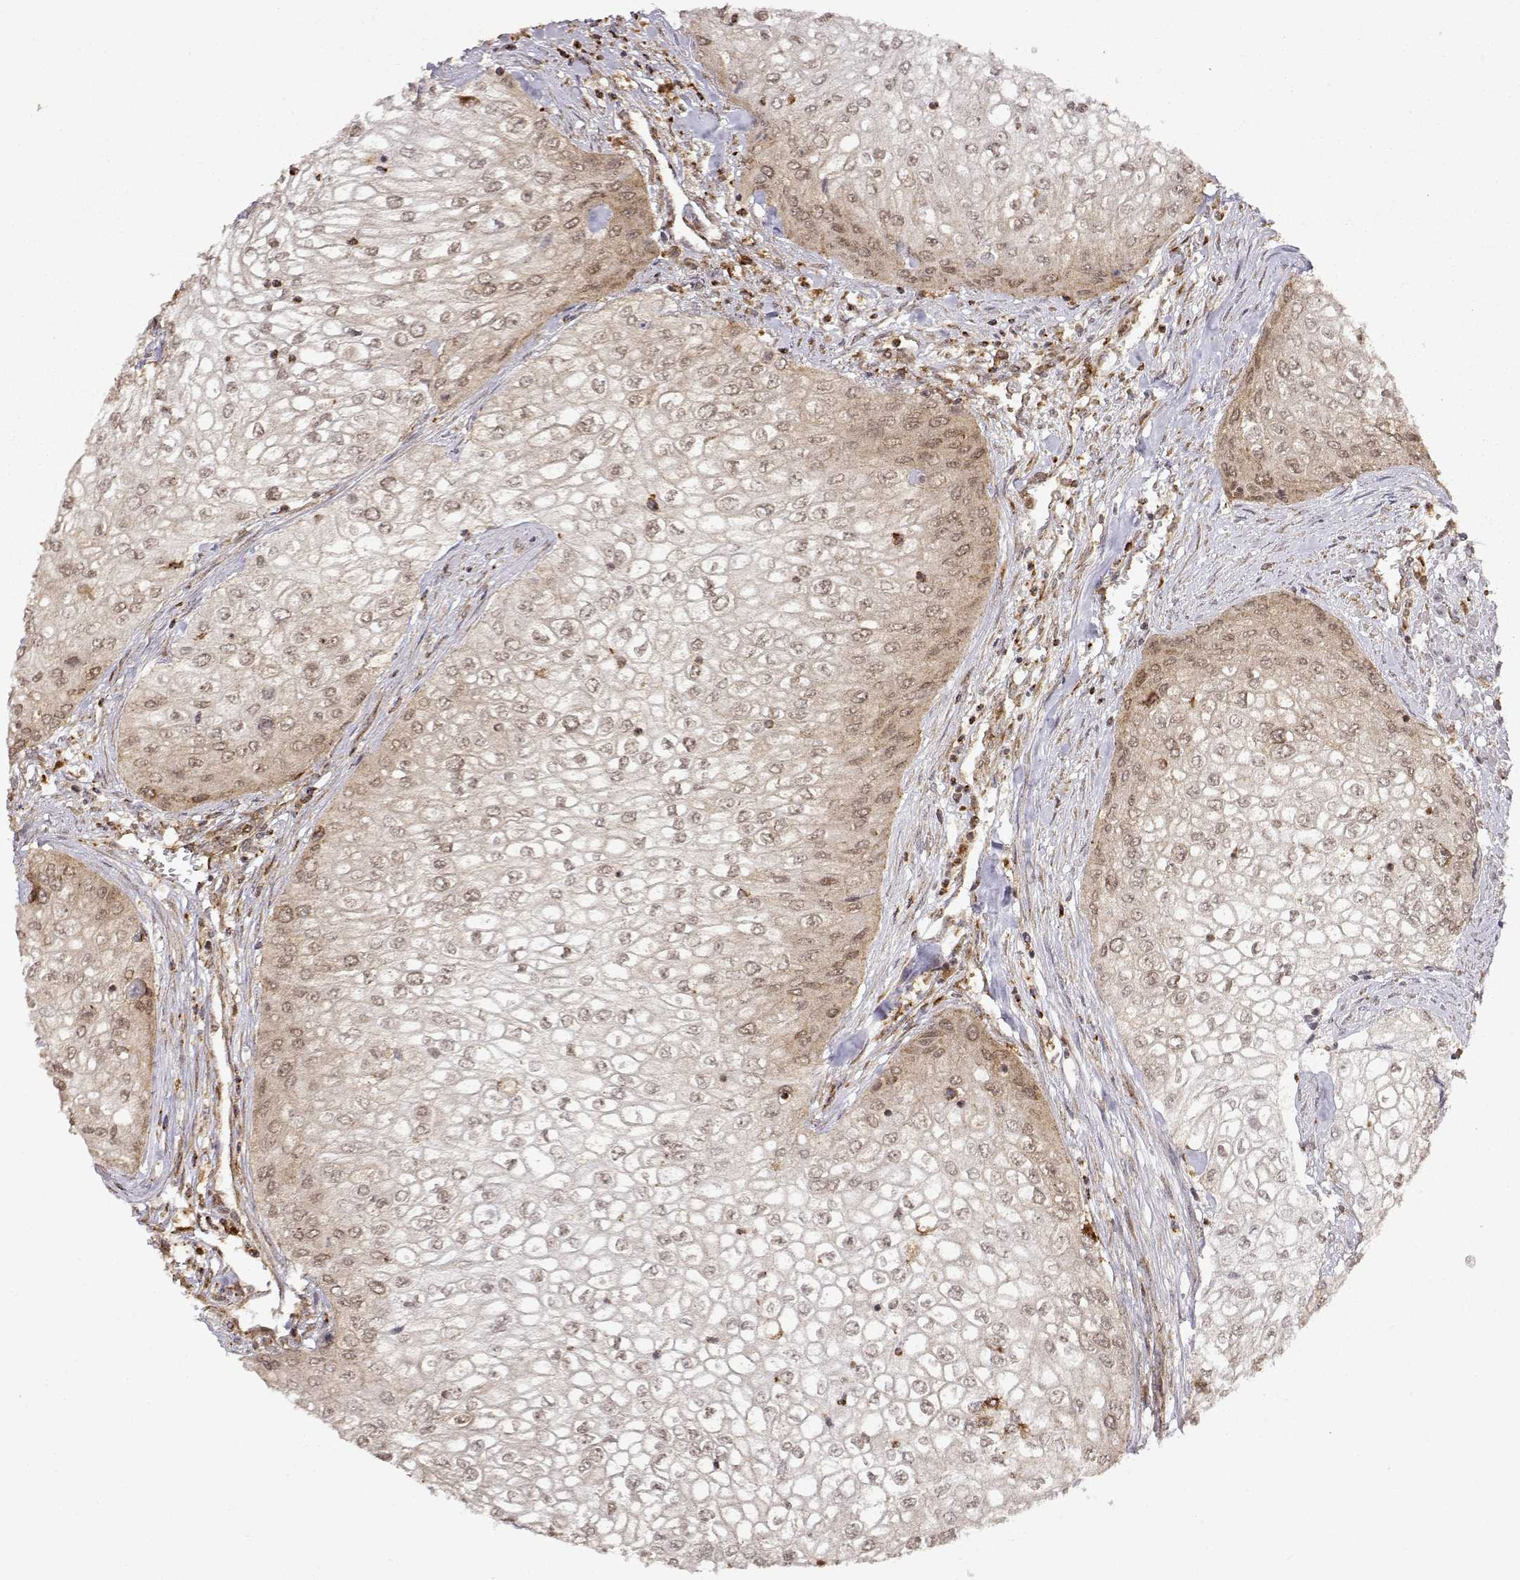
{"staining": {"intensity": "weak", "quantity": ">75%", "location": "cytoplasmic/membranous,nuclear"}, "tissue": "urothelial cancer", "cell_type": "Tumor cells", "image_type": "cancer", "snomed": [{"axis": "morphology", "description": "Urothelial carcinoma, High grade"}, {"axis": "topography", "description": "Urinary bladder"}], "caption": "Urothelial carcinoma (high-grade) tissue exhibits weak cytoplasmic/membranous and nuclear expression in approximately >75% of tumor cells", "gene": "RNF13", "patient": {"sex": "male", "age": 62}}